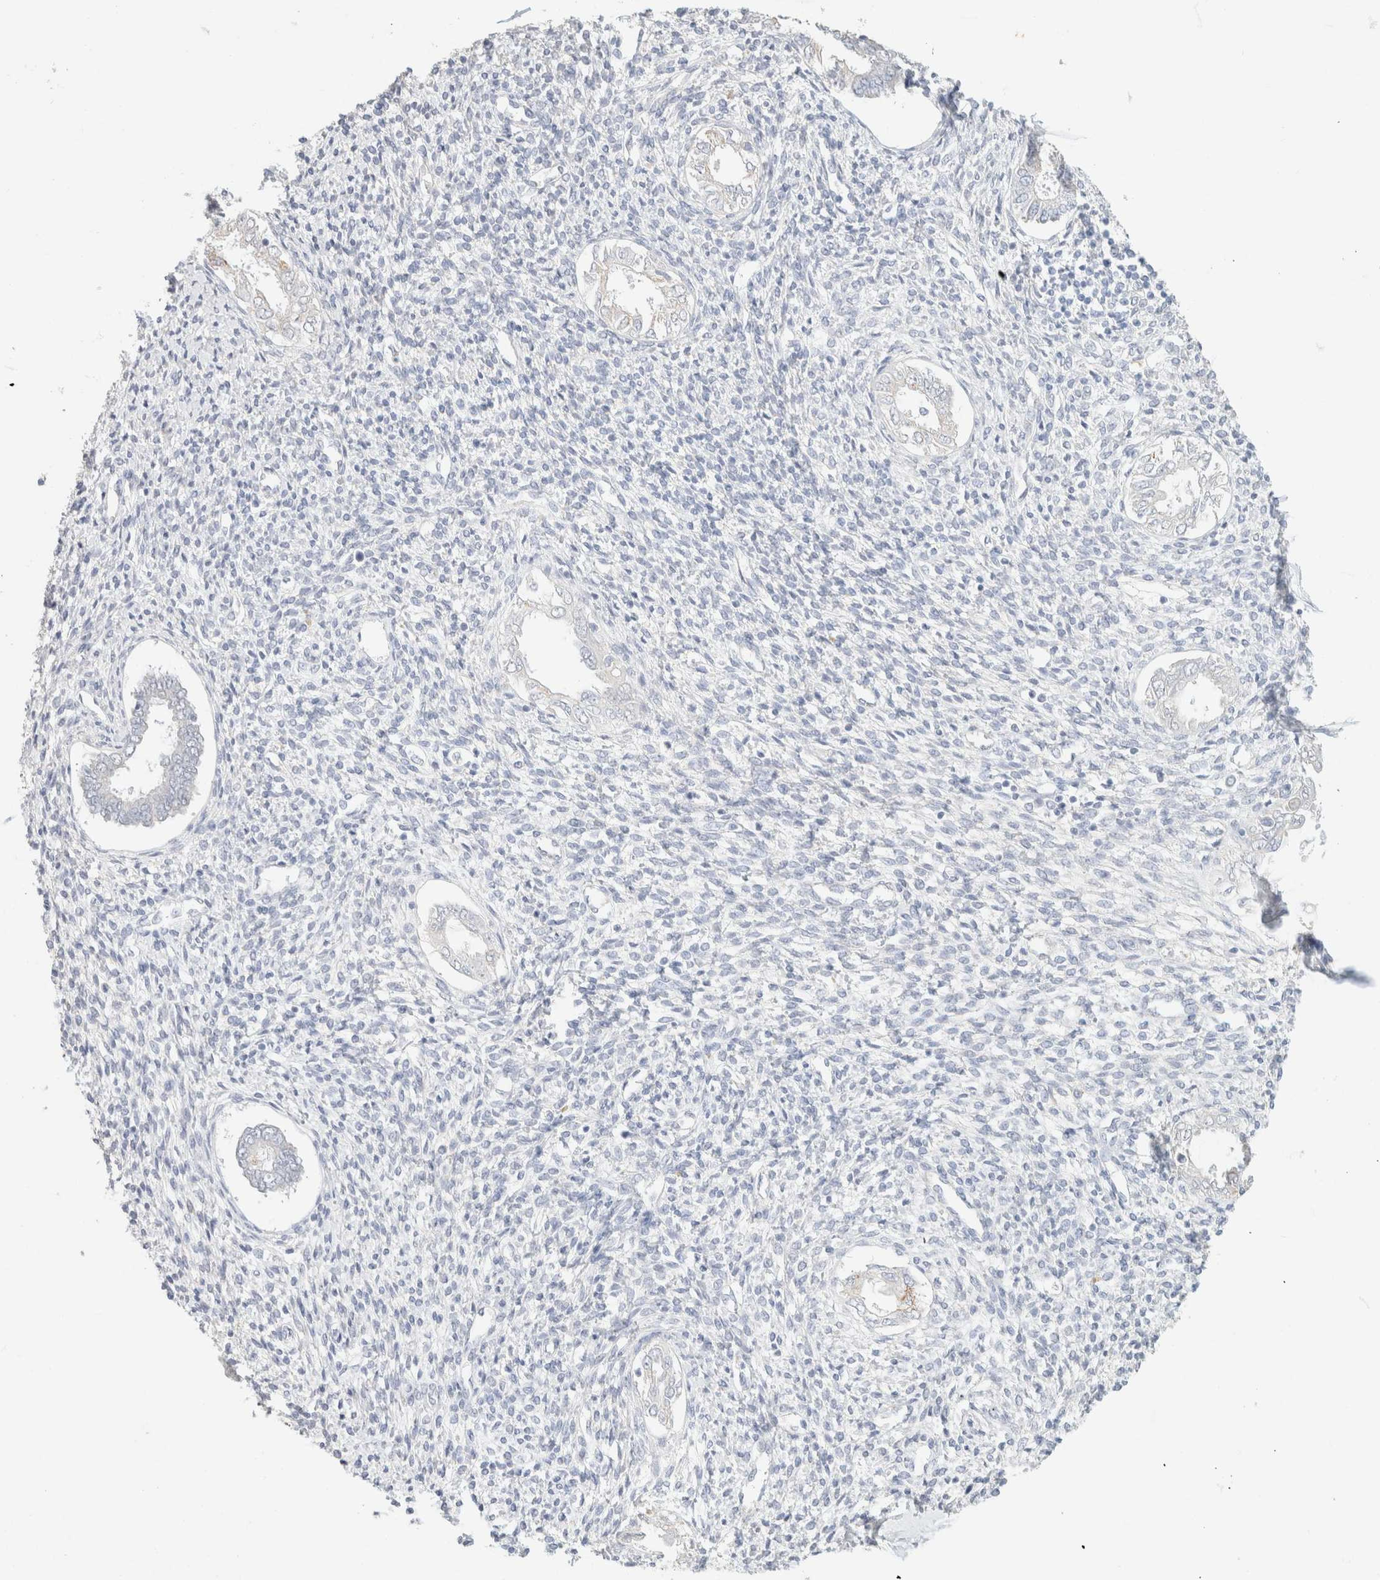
{"staining": {"intensity": "negative", "quantity": "none", "location": "none"}, "tissue": "endometrium", "cell_type": "Cells in endometrial stroma", "image_type": "normal", "snomed": [{"axis": "morphology", "description": "Normal tissue, NOS"}, {"axis": "topography", "description": "Endometrium"}], "caption": "Image shows no protein staining in cells in endometrial stroma of normal endometrium.", "gene": "CA12", "patient": {"sex": "female", "age": 66}}